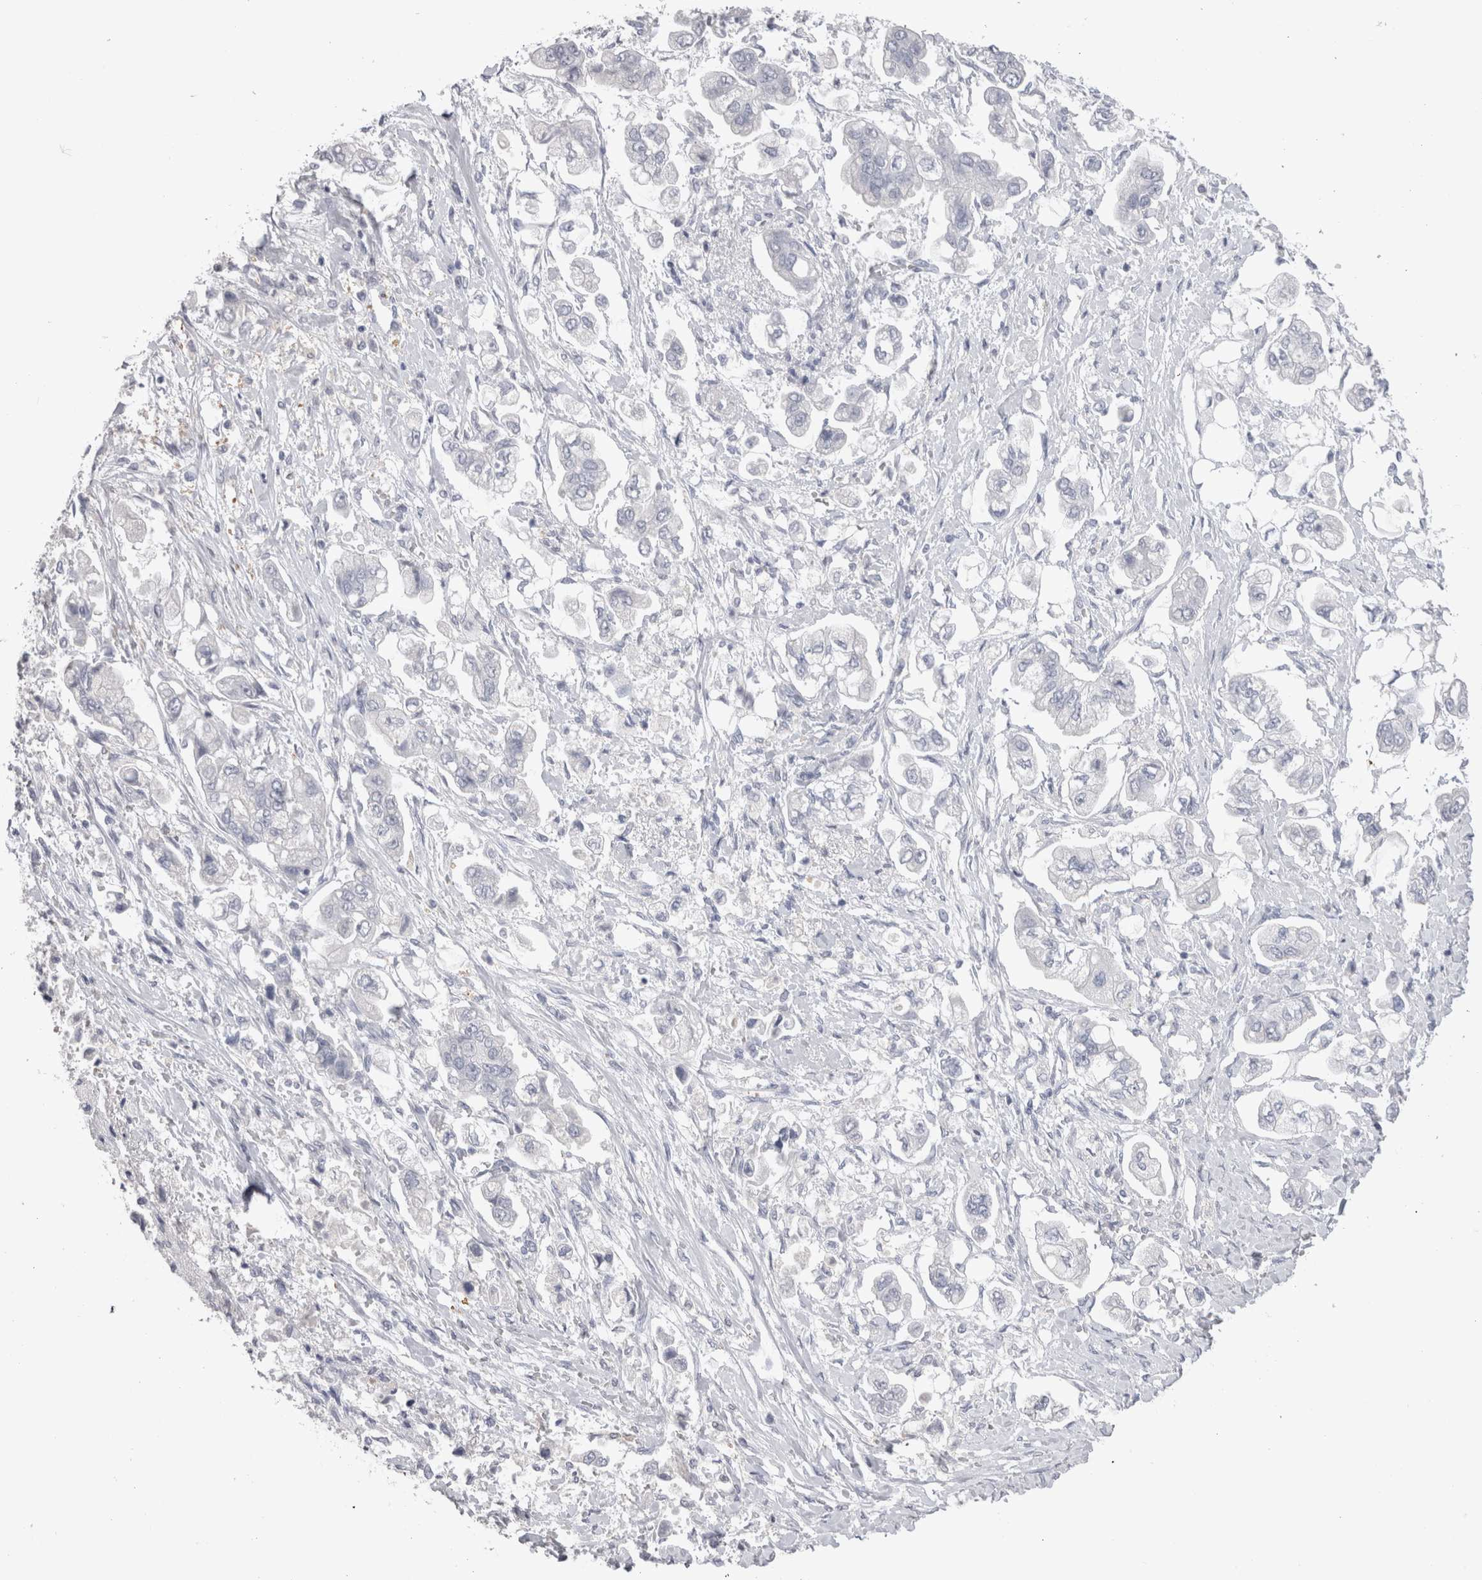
{"staining": {"intensity": "negative", "quantity": "none", "location": "none"}, "tissue": "stomach cancer", "cell_type": "Tumor cells", "image_type": "cancer", "snomed": [{"axis": "morphology", "description": "Adenocarcinoma, NOS"}, {"axis": "topography", "description": "Stomach"}], "caption": "Protein analysis of stomach cancer (adenocarcinoma) demonstrates no significant staining in tumor cells. Nuclei are stained in blue.", "gene": "SUCNR1", "patient": {"sex": "male", "age": 62}}